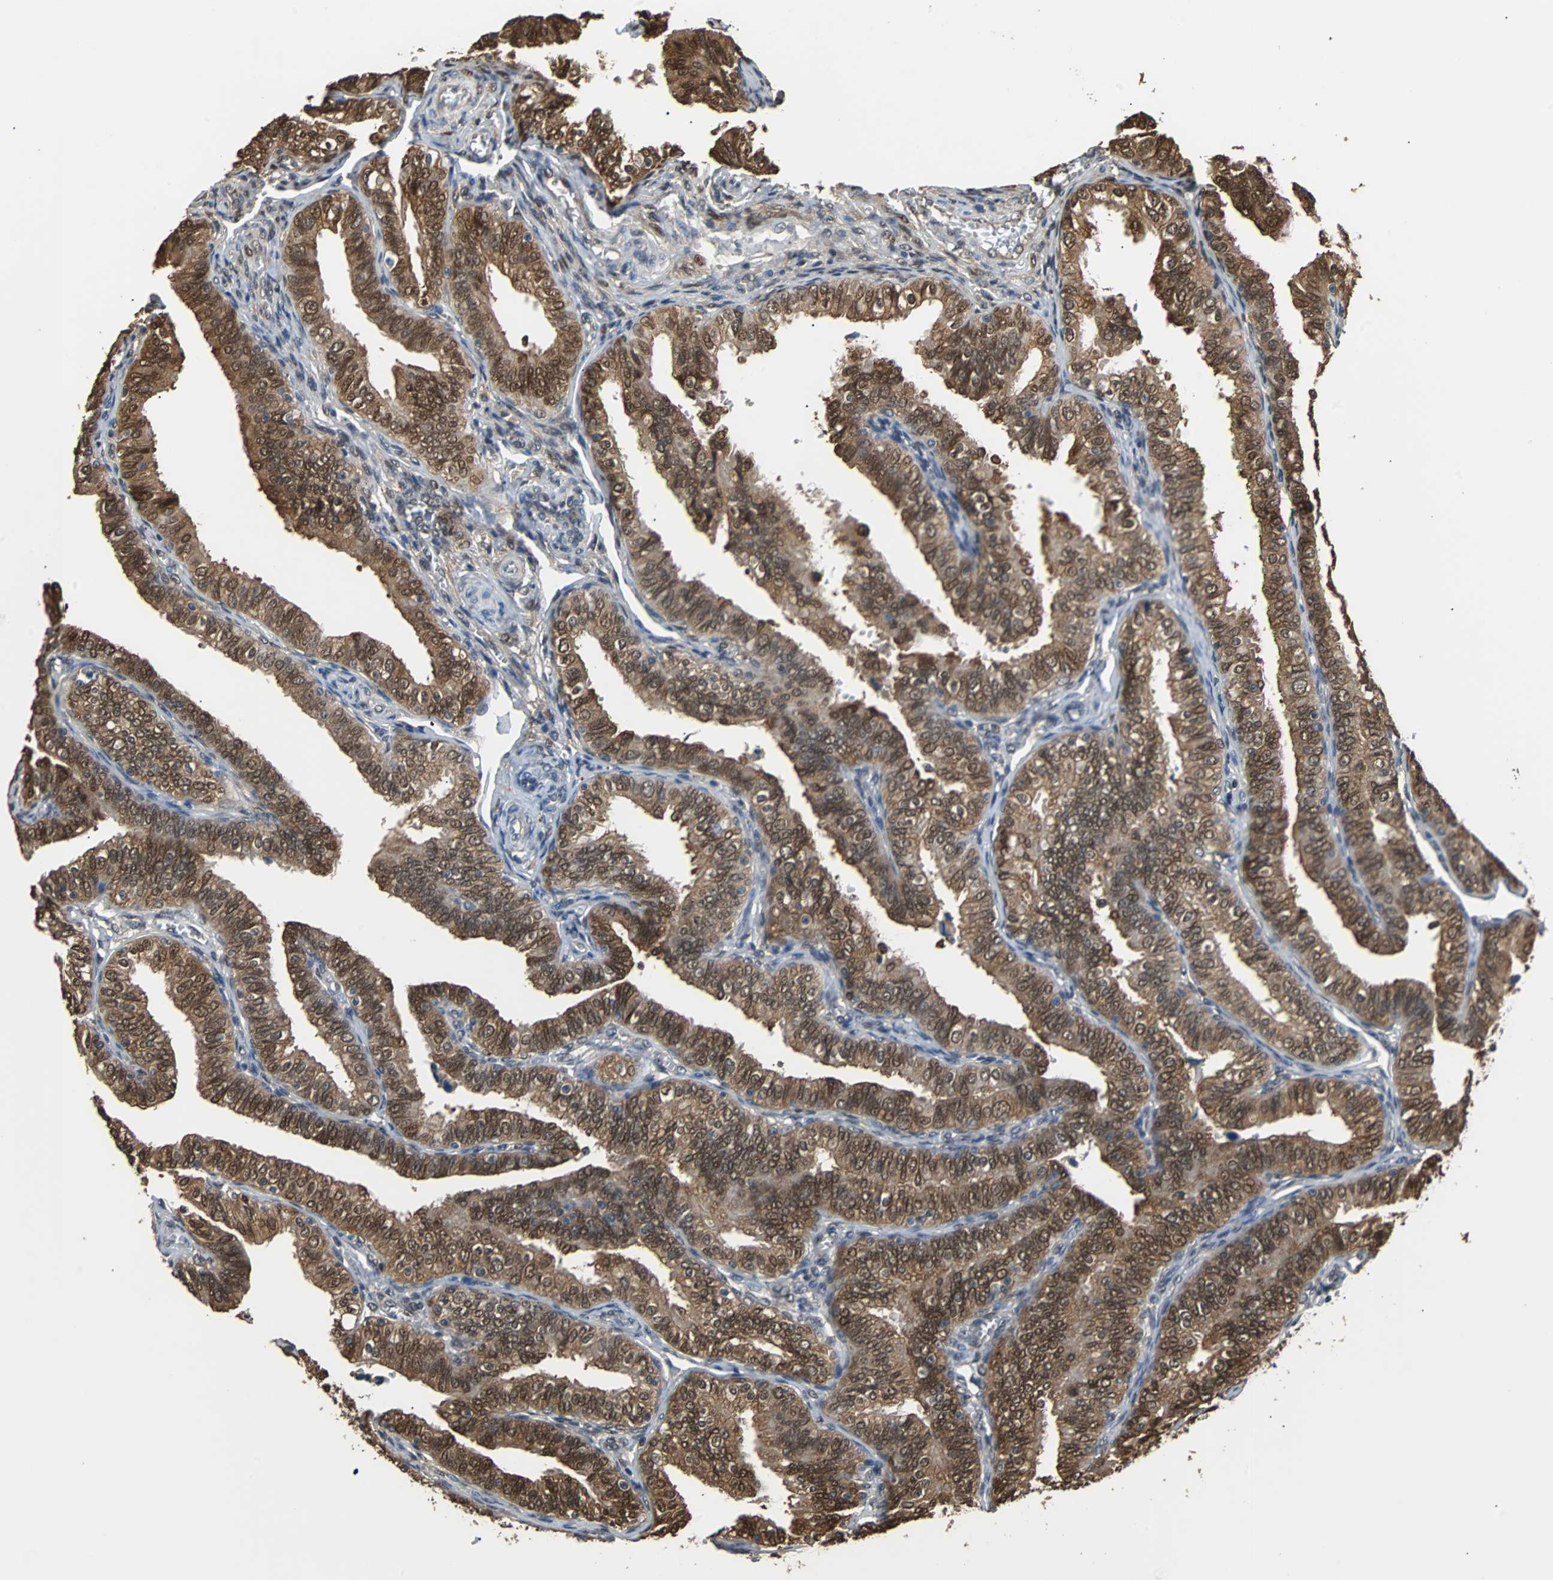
{"staining": {"intensity": "strong", "quantity": ">75%", "location": "cytoplasmic/membranous,nuclear"}, "tissue": "fallopian tube", "cell_type": "Glandular cells", "image_type": "normal", "snomed": [{"axis": "morphology", "description": "Normal tissue, NOS"}, {"axis": "topography", "description": "Fallopian tube"}], "caption": "DAB (3,3'-diaminobenzidine) immunohistochemical staining of normal human fallopian tube shows strong cytoplasmic/membranous,nuclear protein staining in about >75% of glandular cells.", "gene": "PRDX6", "patient": {"sex": "female", "age": 46}}